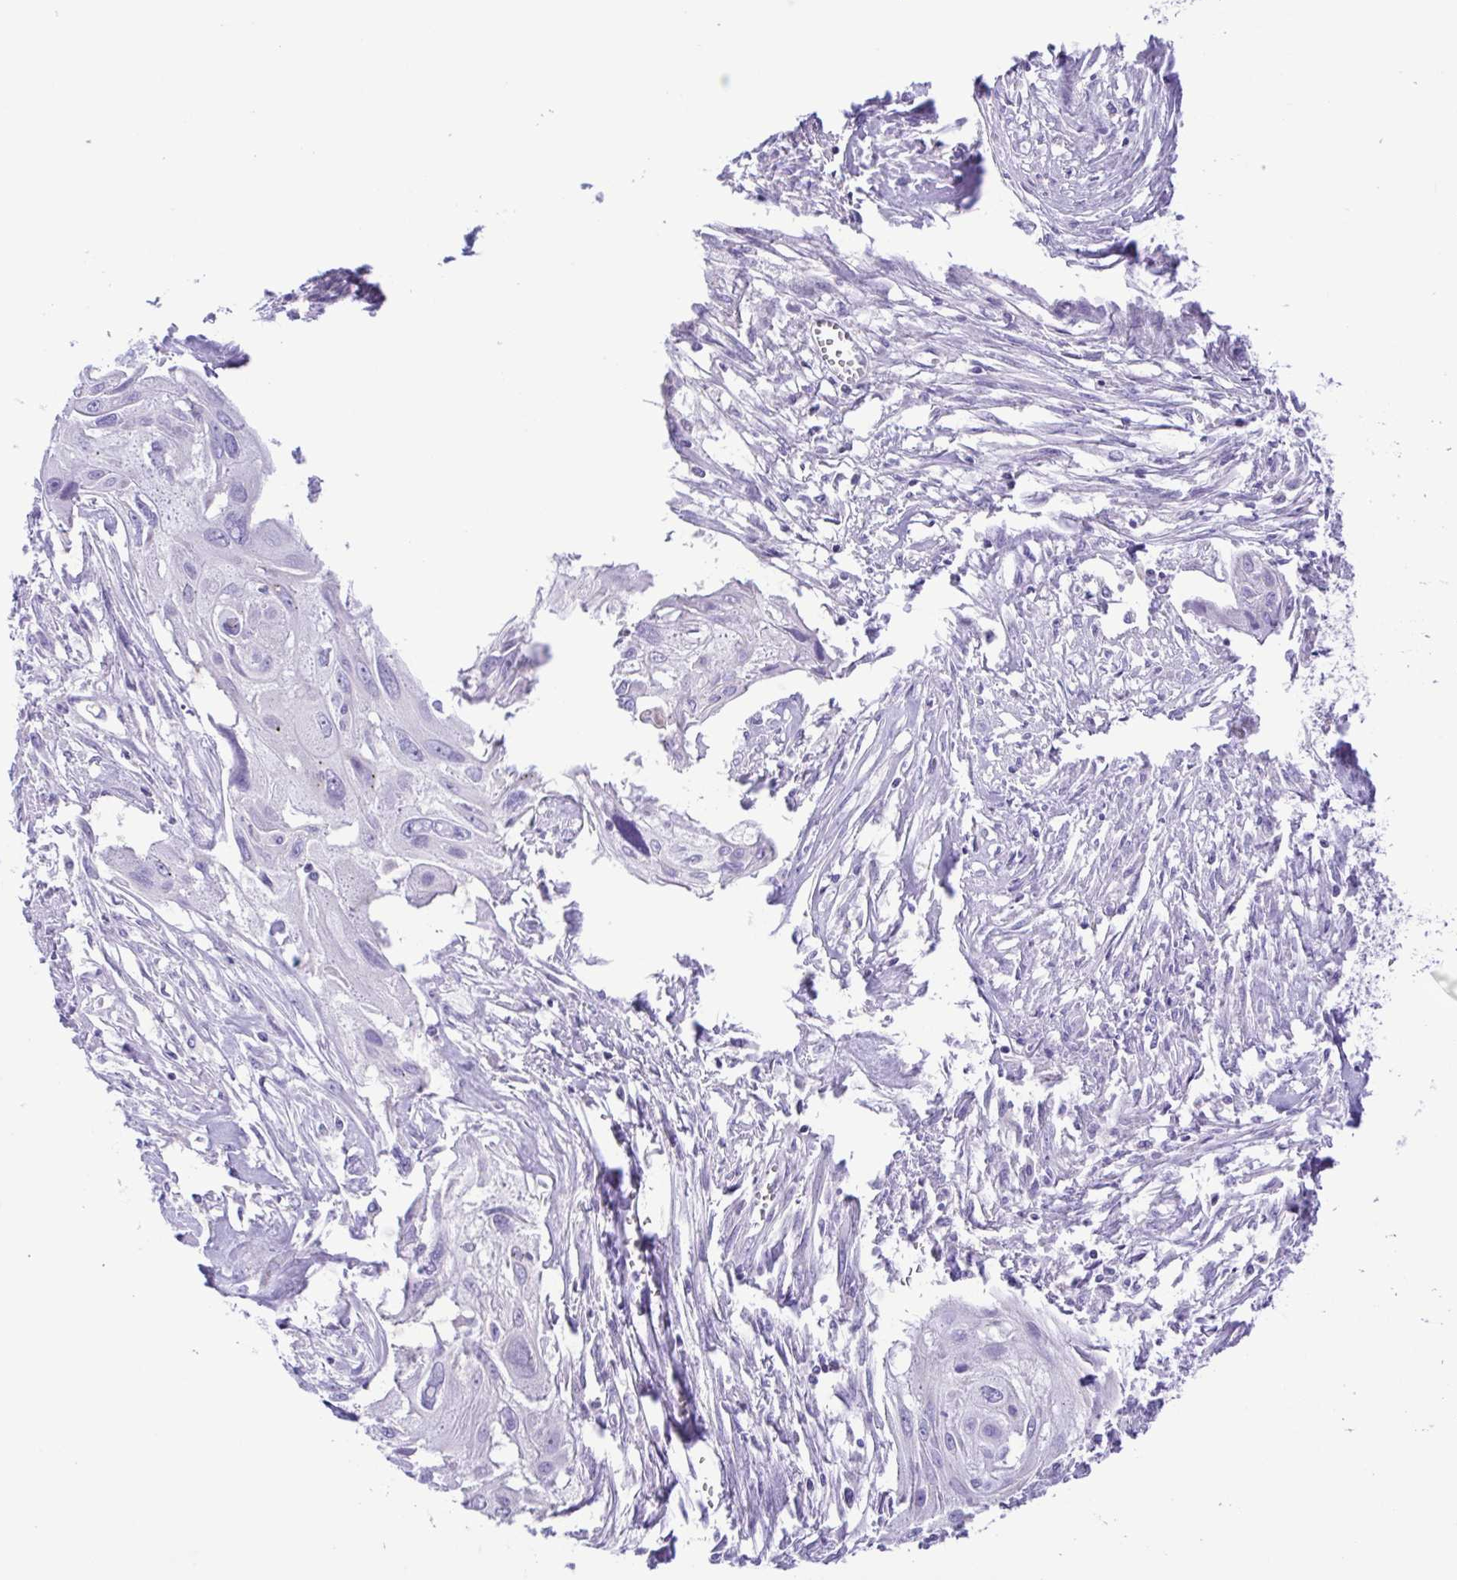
{"staining": {"intensity": "negative", "quantity": "none", "location": "none"}, "tissue": "cervical cancer", "cell_type": "Tumor cells", "image_type": "cancer", "snomed": [{"axis": "morphology", "description": "Squamous cell carcinoma, NOS"}, {"axis": "topography", "description": "Cervix"}], "caption": "Cervical squamous cell carcinoma stained for a protein using immunohistochemistry displays no staining tumor cells.", "gene": "CD72", "patient": {"sex": "female", "age": 49}}